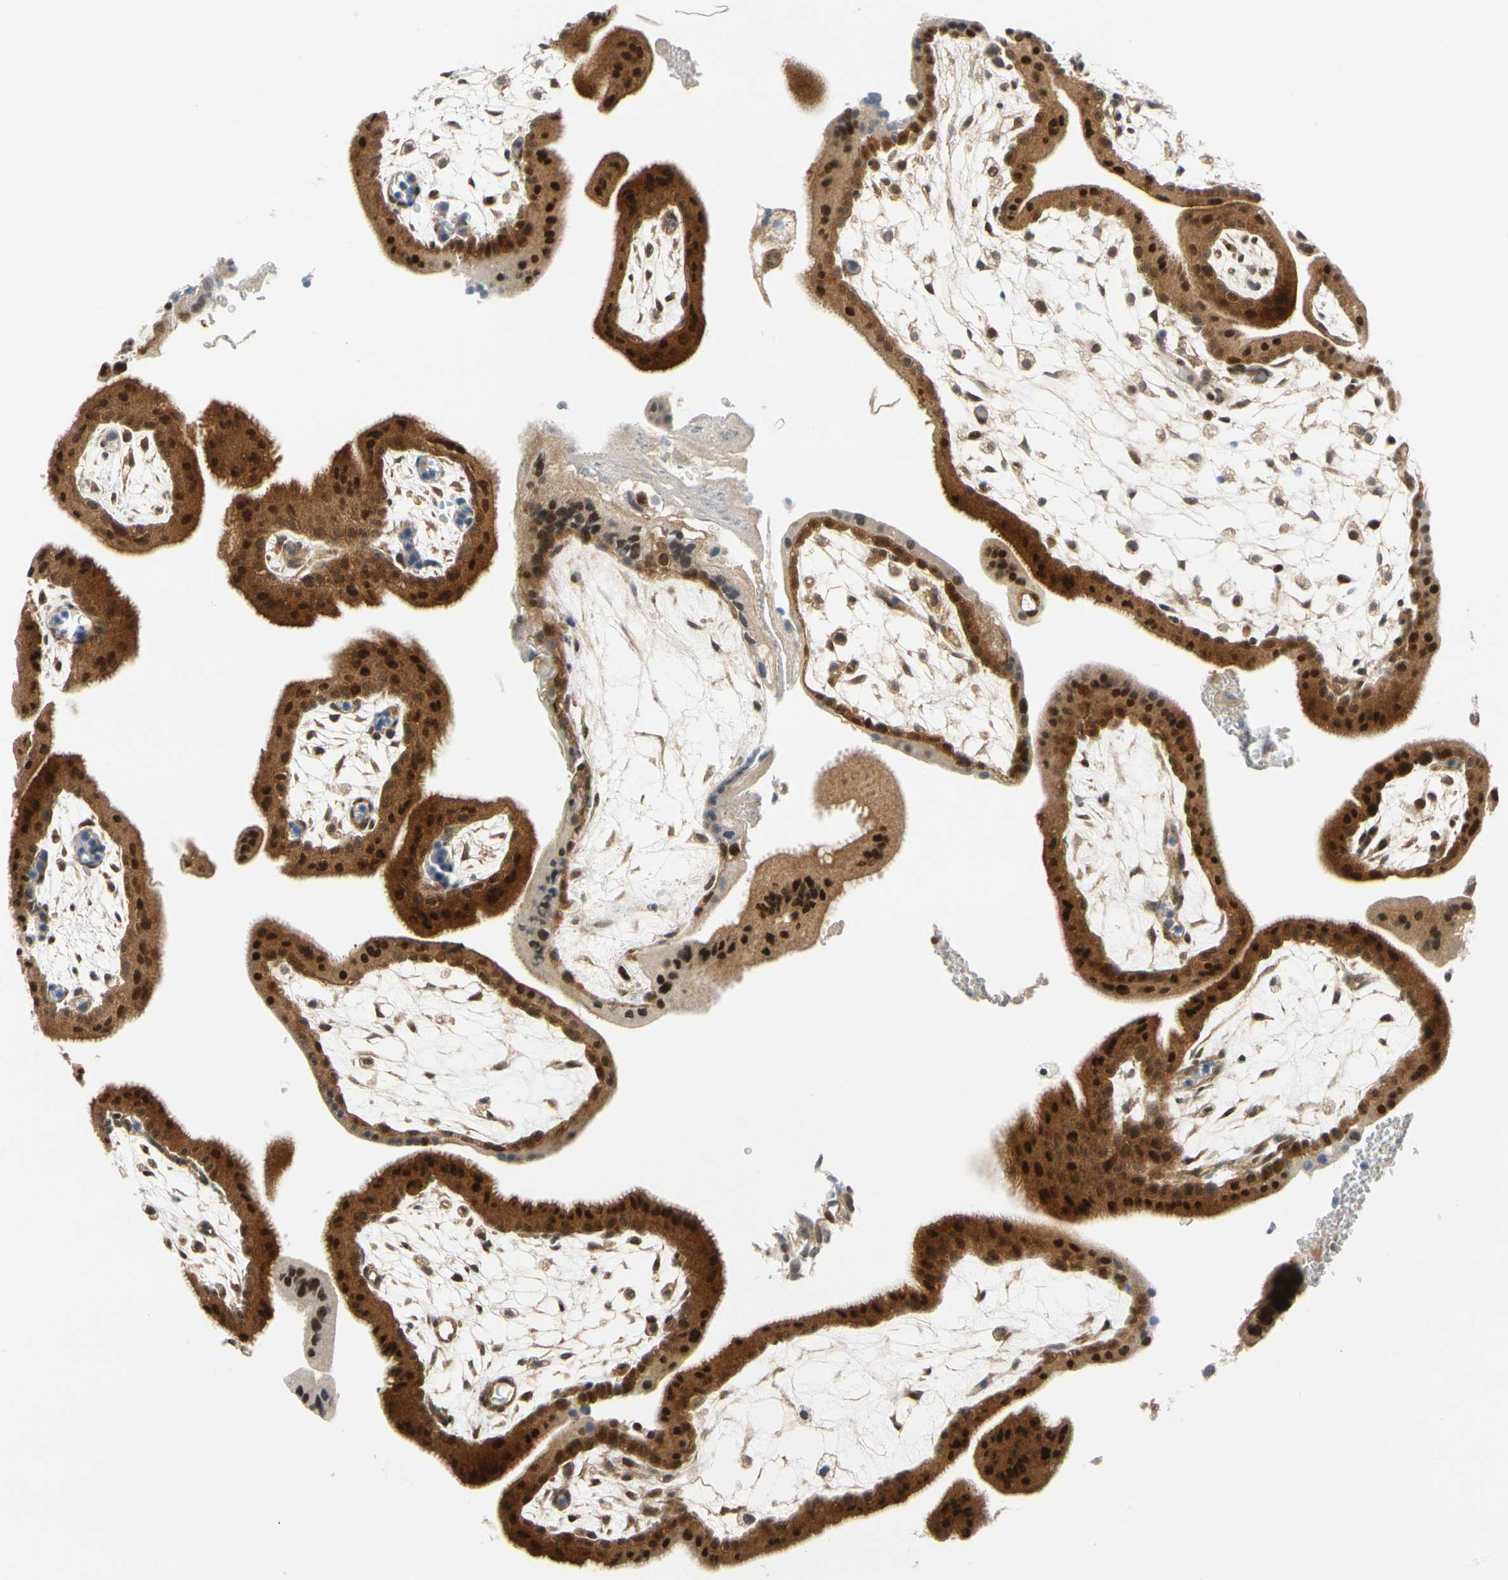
{"staining": {"intensity": "moderate", "quantity": ">75%", "location": "cytoplasmic/membranous,nuclear"}, "tissue": "placenta", "cell_type": "Decidual cells", "image_type": "normal", "snomed": [{"axis": "morphology", "description": "Normal tissue, NOS"}, {"axis": "topography", "description": "Placenta"}], "caption": "Placenta stained for a protein demonstrates moderate cytoplasmic/membranous,nuclear positivity in decidual cells. (Brightfield microscopy of DAB IHC at high magnification).", "gene": "MAPK9", "patient": {"sex": "female", "age": 35}}